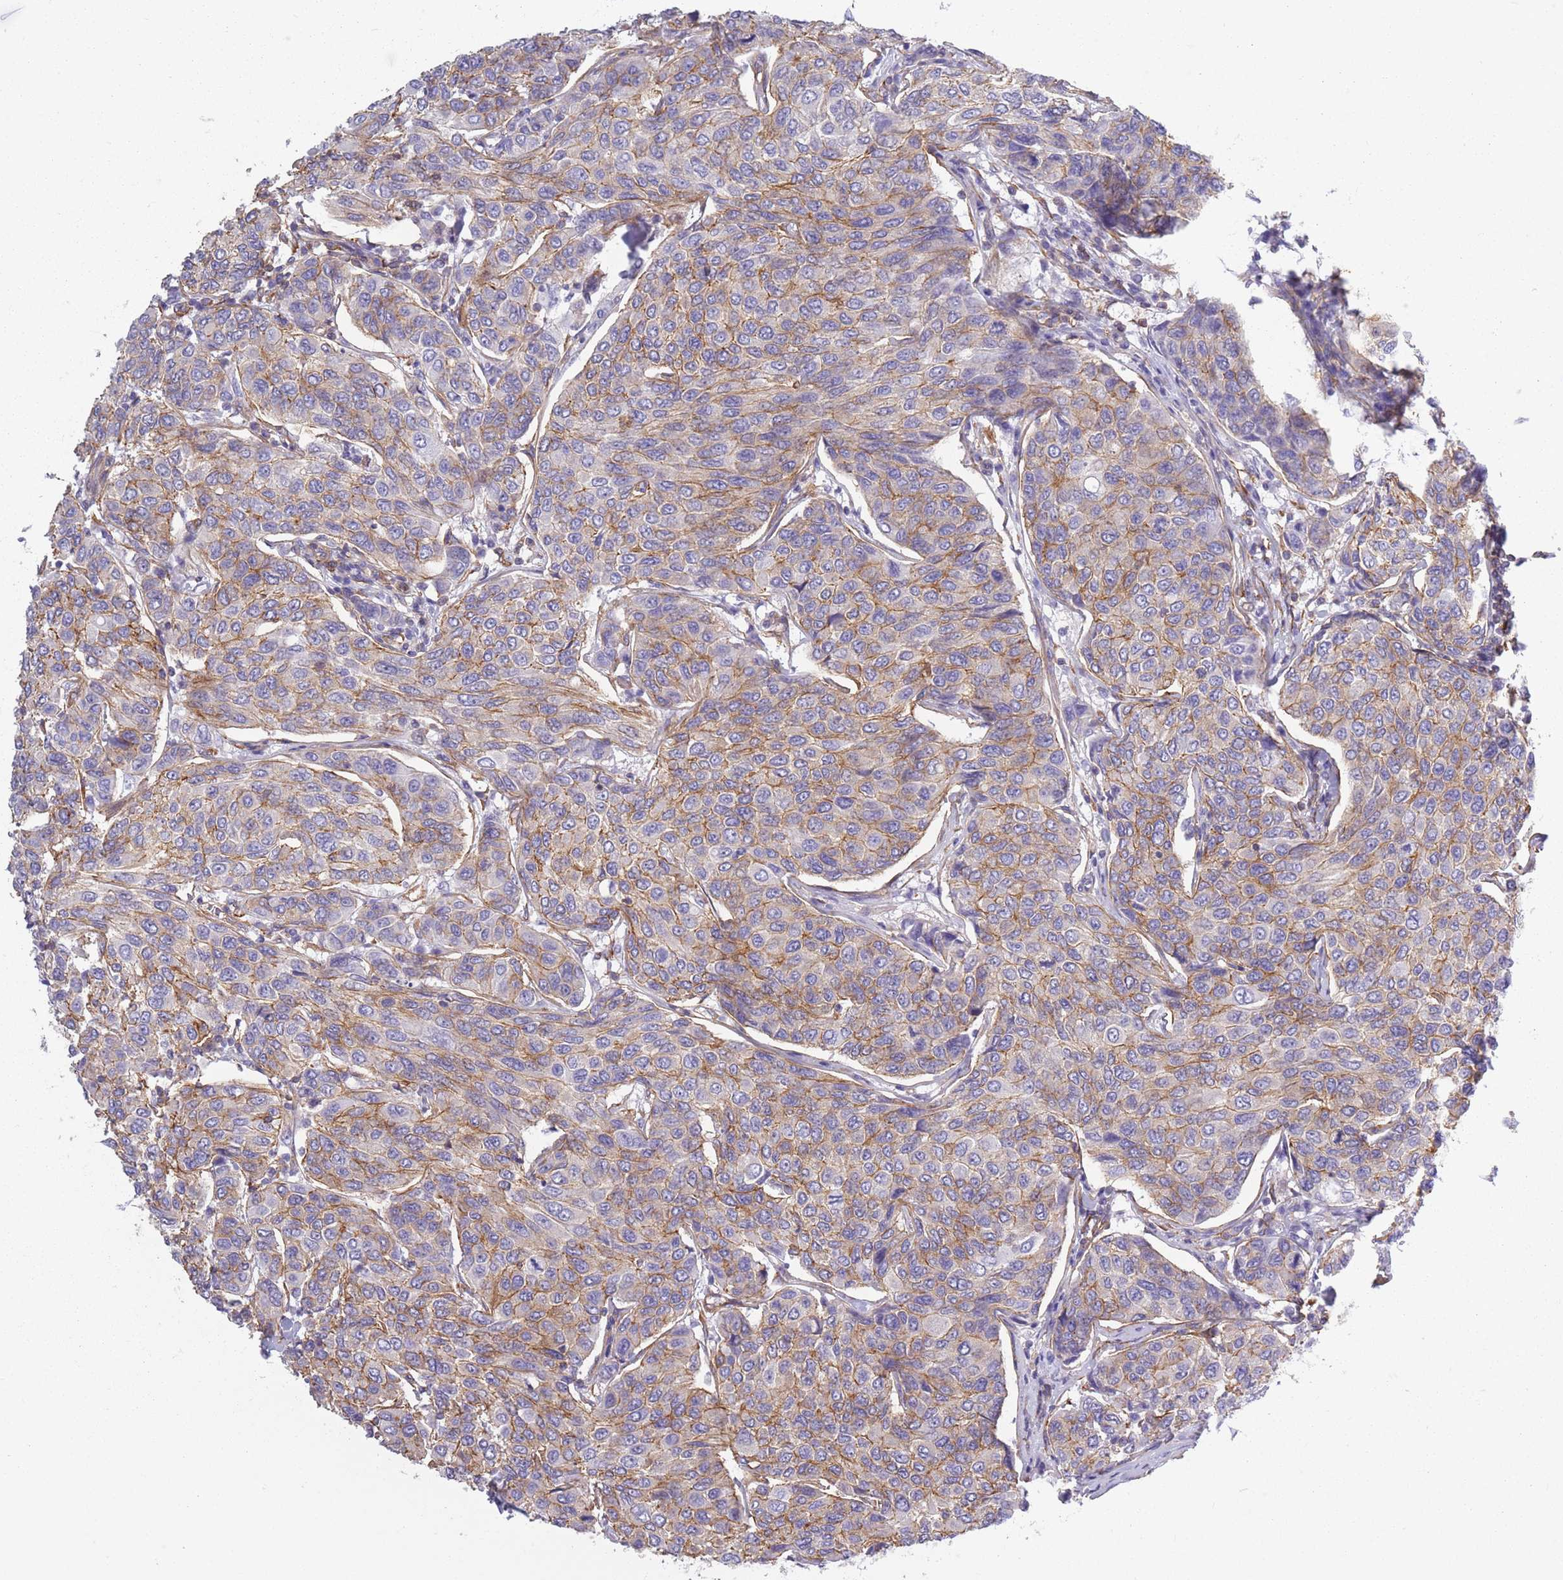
{"staining": {"intensity": "weak", "quantity": "25%-75%", "location": "cytoplasmic/membranous"}, "tissue": "breast cancer", "cell_type": "Tumor cells", "image_type": "cancer", "snomed": [{"axis": "morphology", "description": "Duct carcinoma"}, {"axis": "topography", "description": "Breast"}], "caption": "Immunohistochemistry image of neoplastic tissue: human breast cancer (infiltrating ductal carcinoma) stained using IHC shows low levels of weak protein expression localized specifically in the cytoplasmic/membranous of tumor cells, appearing as a cytoplasmic/membranous brown color.", "gene": "ADD1", "patient": {"sex": "female", "age": 55}}